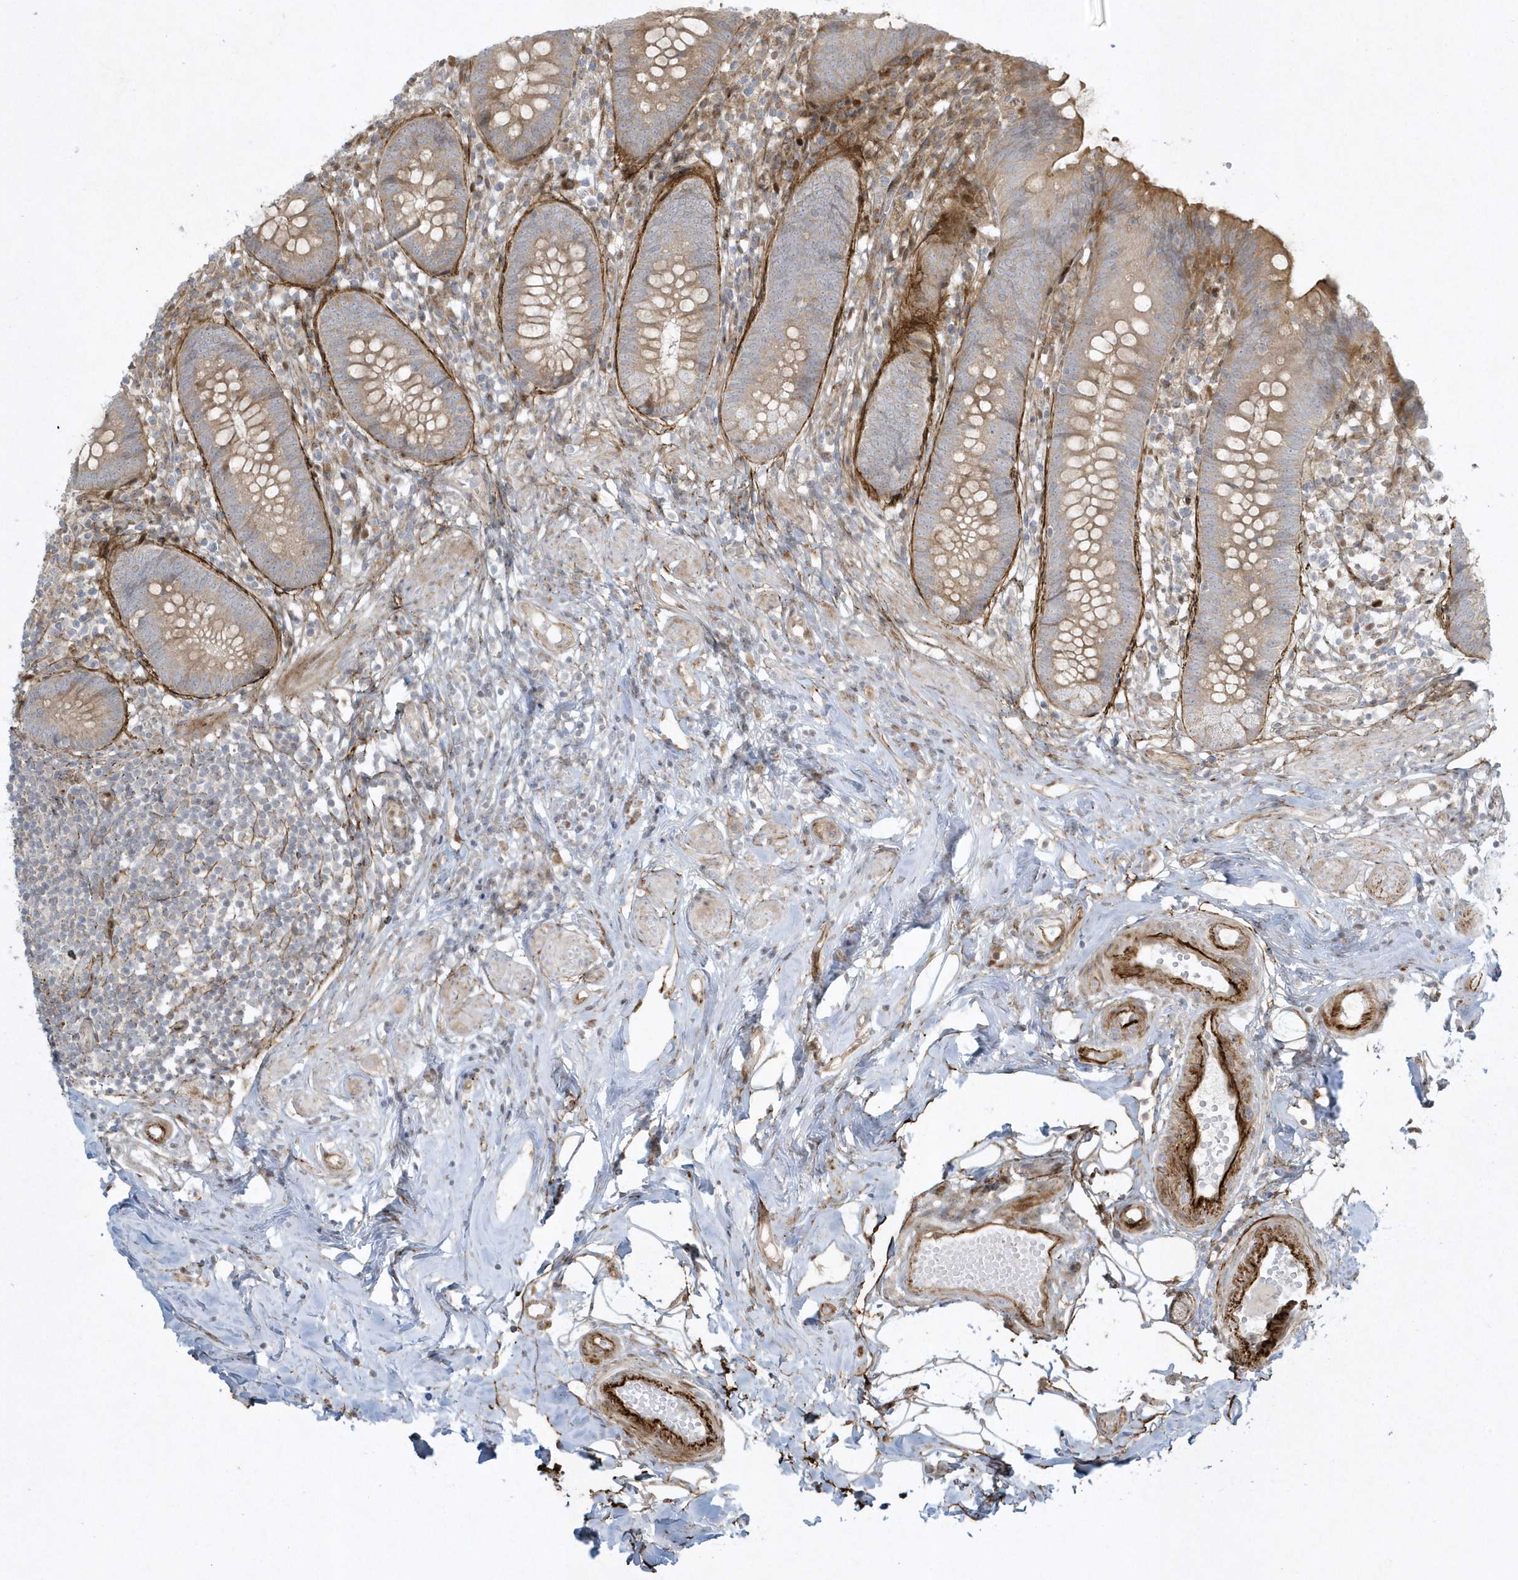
{"staining": {"intensity": "weak", "quantity": ">75%", "location": "cytoplasmic/membranous"}, "tissue": "appendix", "cell_type": "Glandular cells", "image_type": "normal", "snomed": [{"axis": "morphology", "description": "Normal tissue, NOS"}, {"axis": "topography", "description": "Appendix"}], "caption": "Immunohistochemical staining of normal human appendix displays weak cytoplasmic/membranous protein expression in approximately >75% of glandular cells.", "gene": "MASP2", "patient": {"sex": "female", "age": 62}}